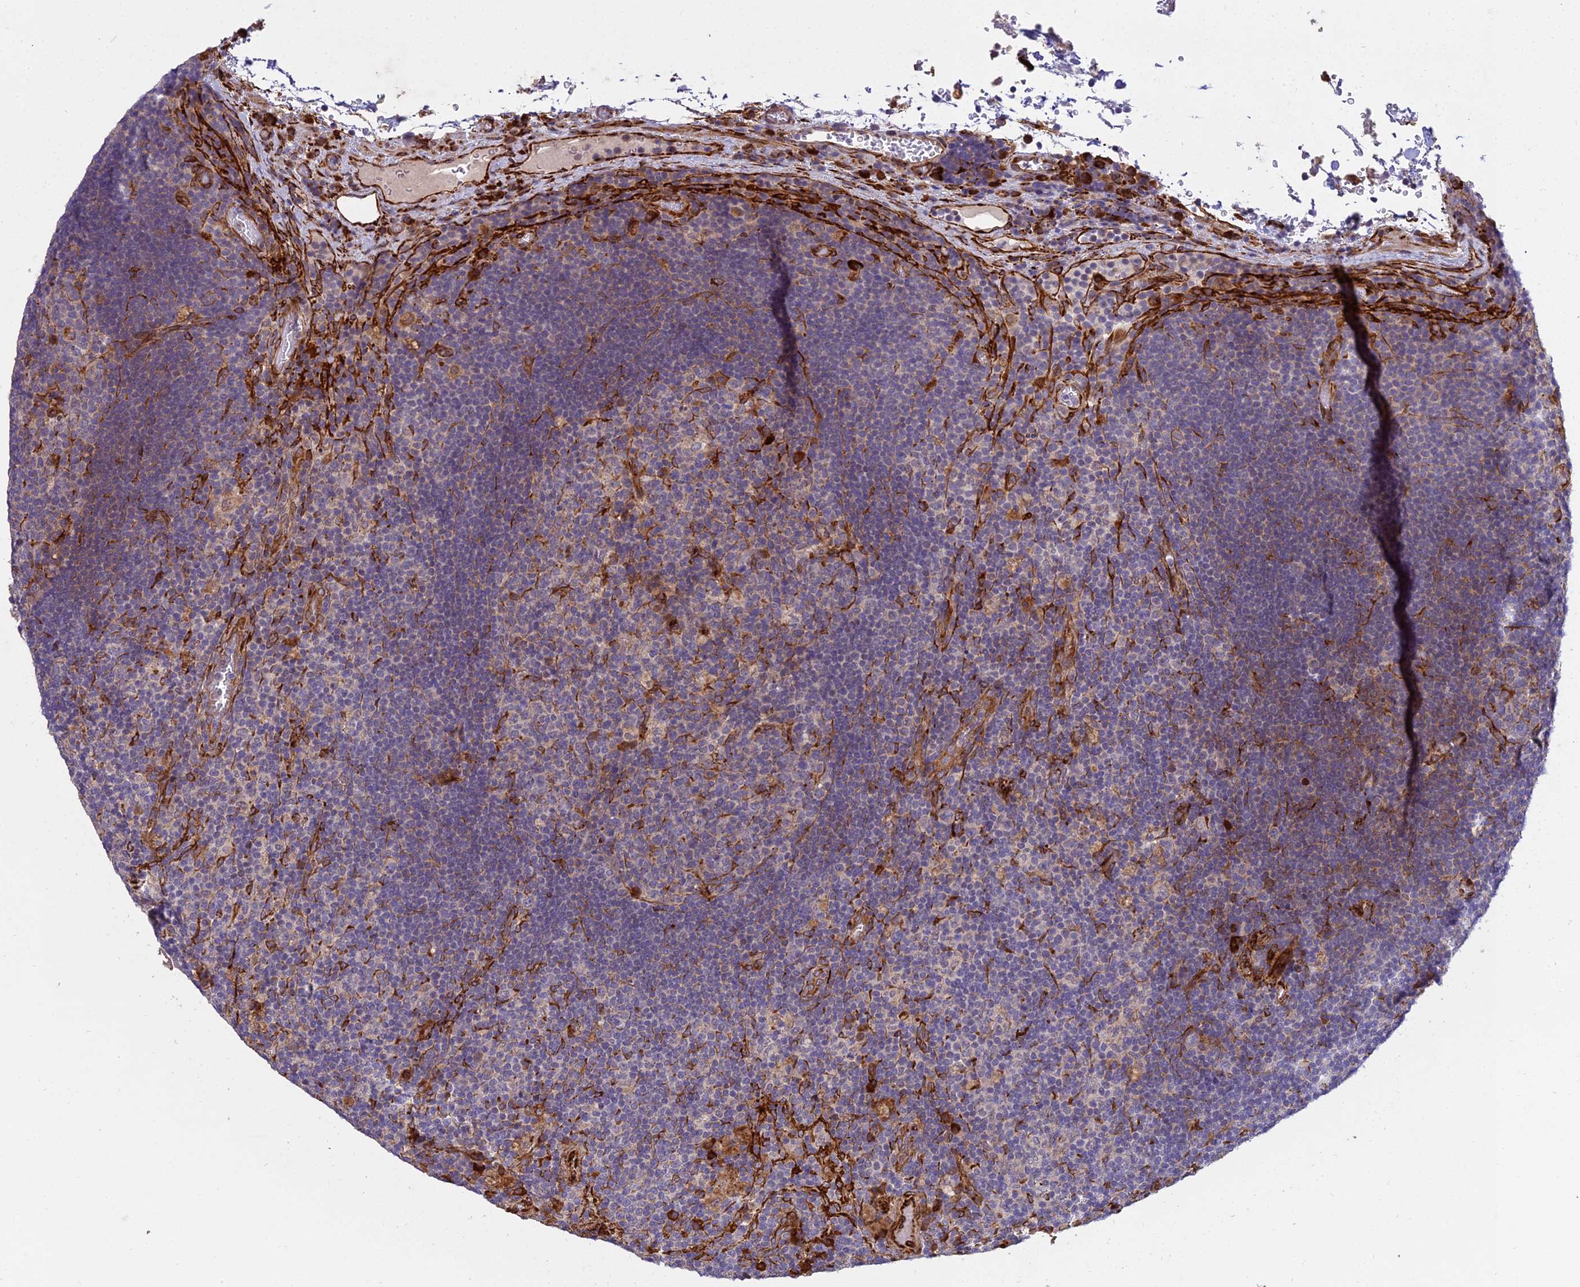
{"staining": {"intensity": "moderate", "quantity": "25%-75%", "location": "cytoplasmic/membranous"}, "tissue": "lymph node", "cell_type": "Germinal center cells", "image_type": "normal", "snomed": [{"axis": "morphology", "description": "Normal tissue, NOS"}, {"axis": "topography", "description": "Lymph node"}], "caption": "Brown immunohistochemical staining in unremarkable human lymph node displays moderate cytoplasmic/membranous staining in approximately 25%-75% of germinal center cells. Nuclei are stained in blue.", "gene": "NDUFAF7", "patient": {"sex": "male", "age": 58}}